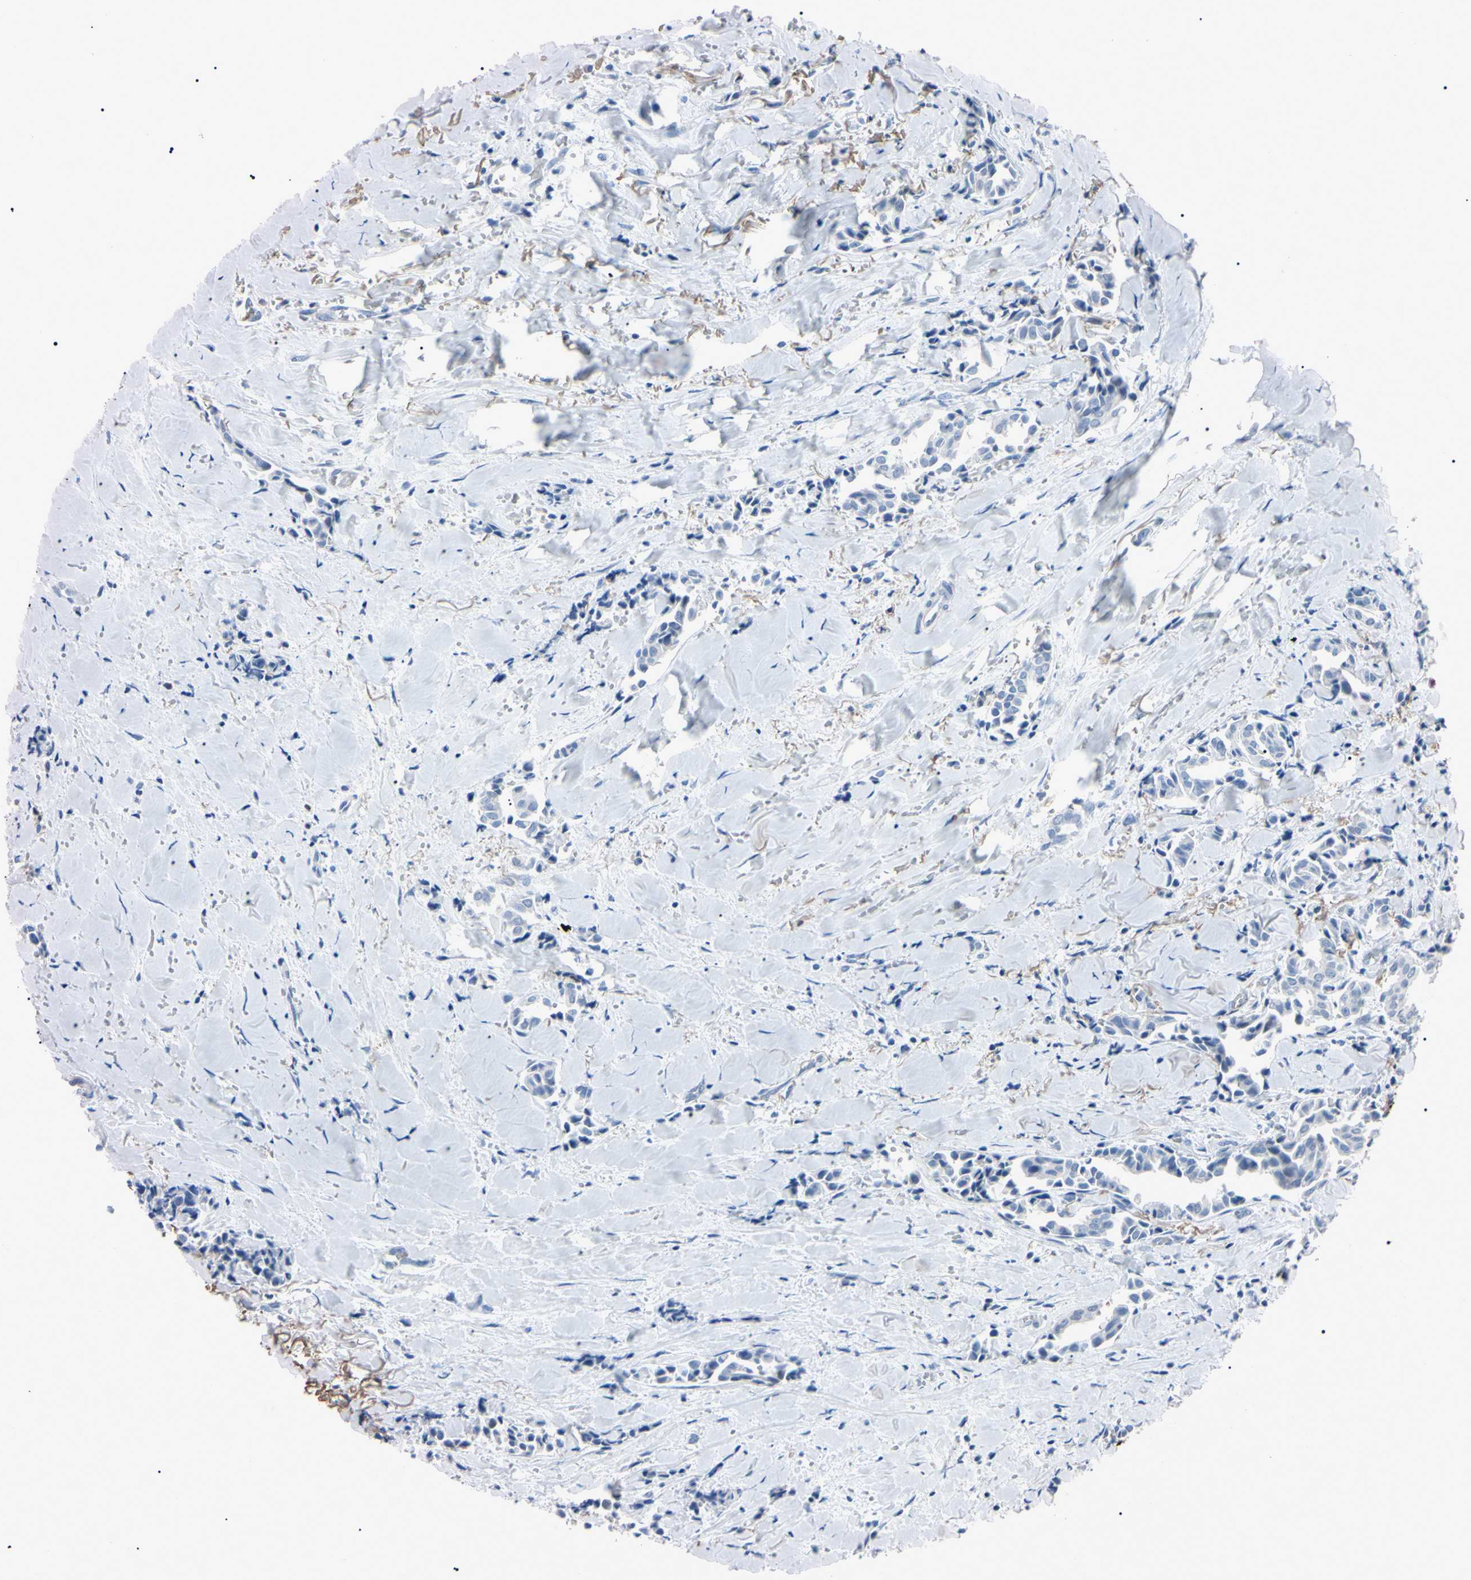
{"staining": {"intensity": "negative", "quantity": "none", "location": "none"}, "tissue": "head and neck cancer", "cell_type": "Tumor cells", "image_type": "cancer", "snomed": [{"axis": "morphology", "description": "Adenocarcinoma, NOS"}, {"axis": "topography", "description": "Salivary gland"}, {"axis": "topography", "description": "Head-Neck"}], "caption": "The photomicrograph reveals no significant positivity in tumor cells of head and neck adenocarcinoma.", "gene": "ELN", "patient": {"sex": "female", "age": 59}}